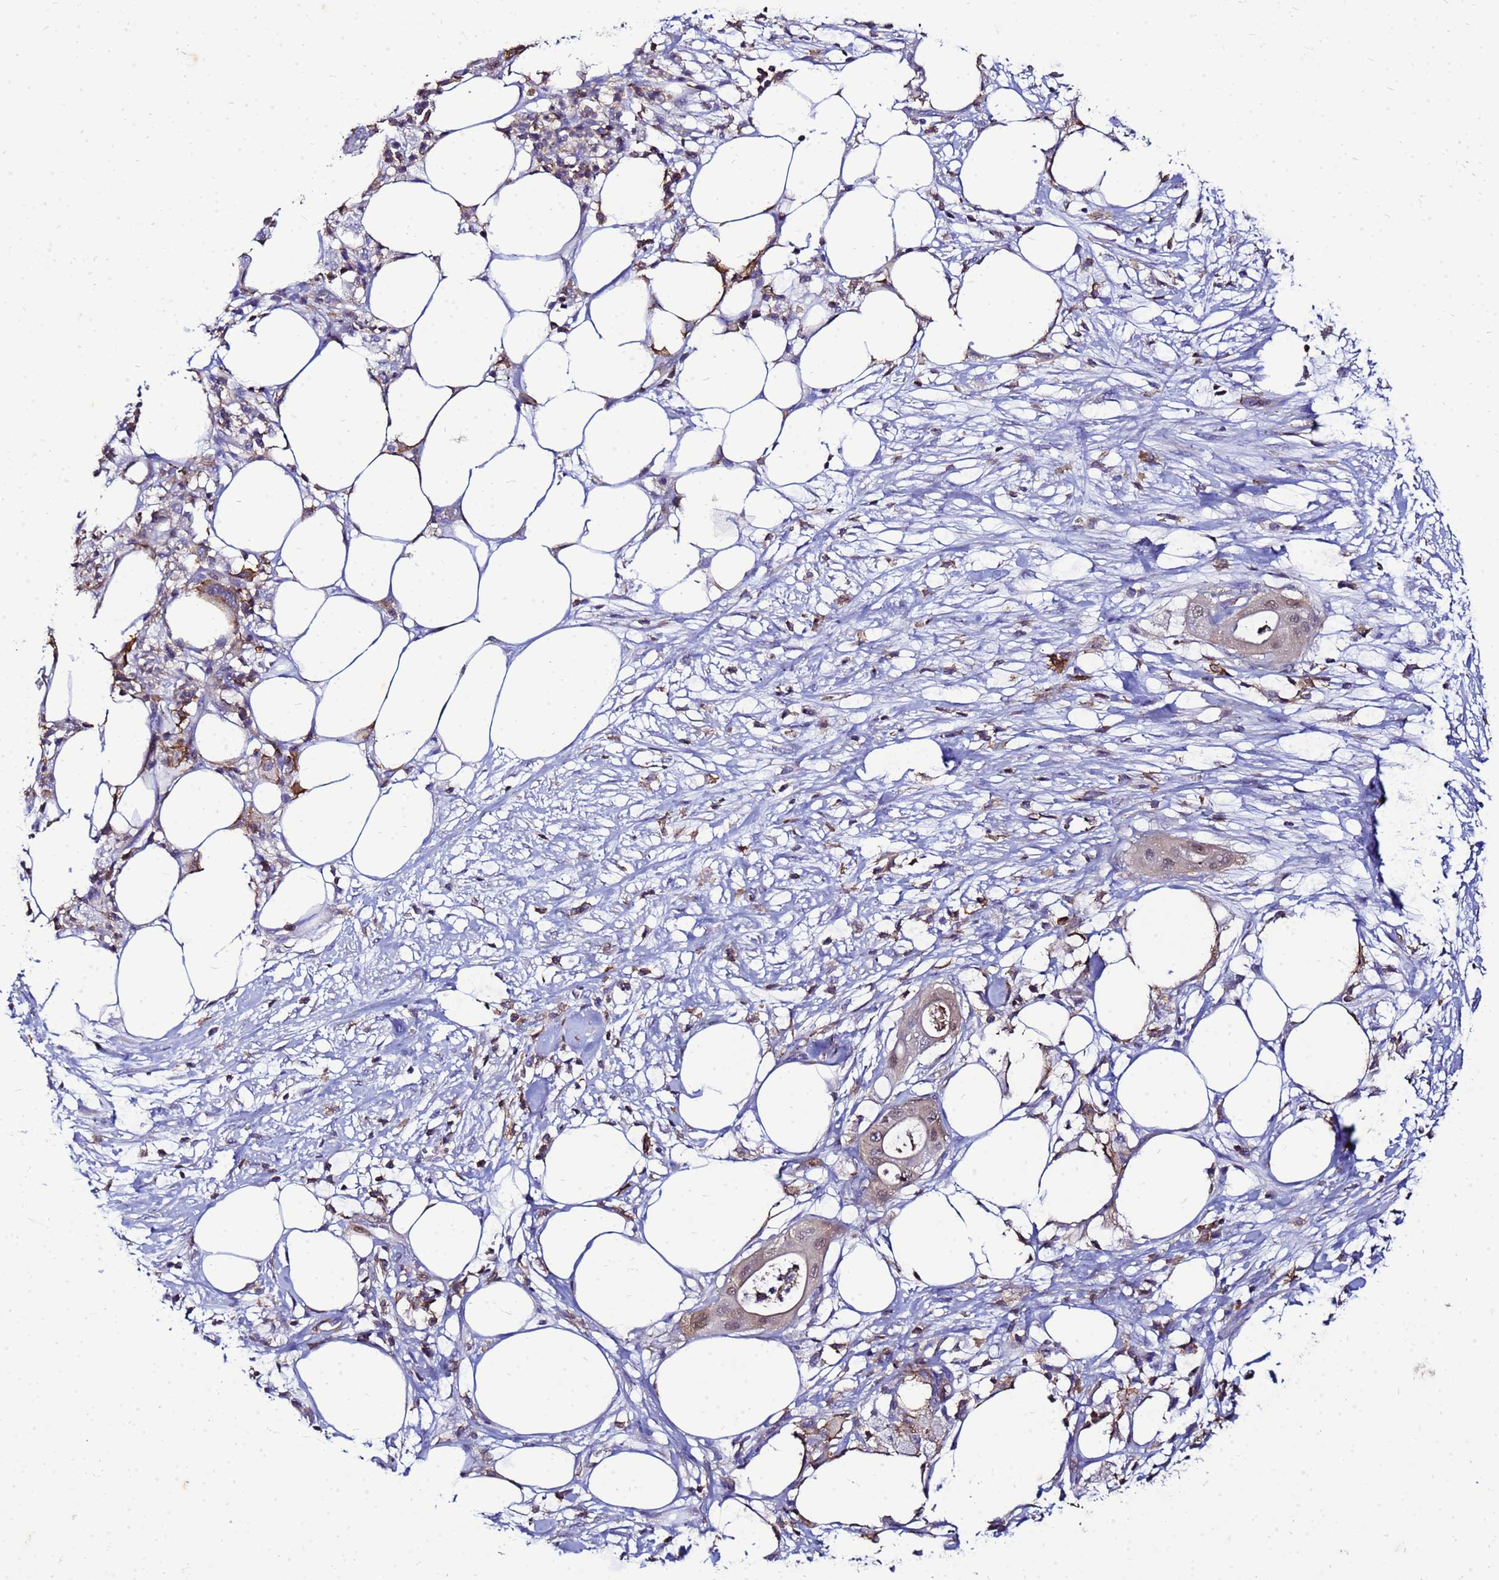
{"staining": {"intensity": "weak", "quantity": "<25%", "location": "cytoplasmic/membranous,nuclear"}, "tissue": "pancreatic cancer", "cell_type": "Tumor cells", "image_type": "cancer", "snomed": [{"axis": "morphology", "description": "Adenocarcinoma, NOS"}, {"axis": "topography", "description": "Pancreas"}], "caption": "IHC image of neoplastic tissue: human adenocarcinoma (pancreatic) stained with DAB (3,3'-diaminobenzidine) reveals no significant protein expression in tumor cells.", "gene": "DBNDD2", "patient": {"sex": "male", "age": 68}}